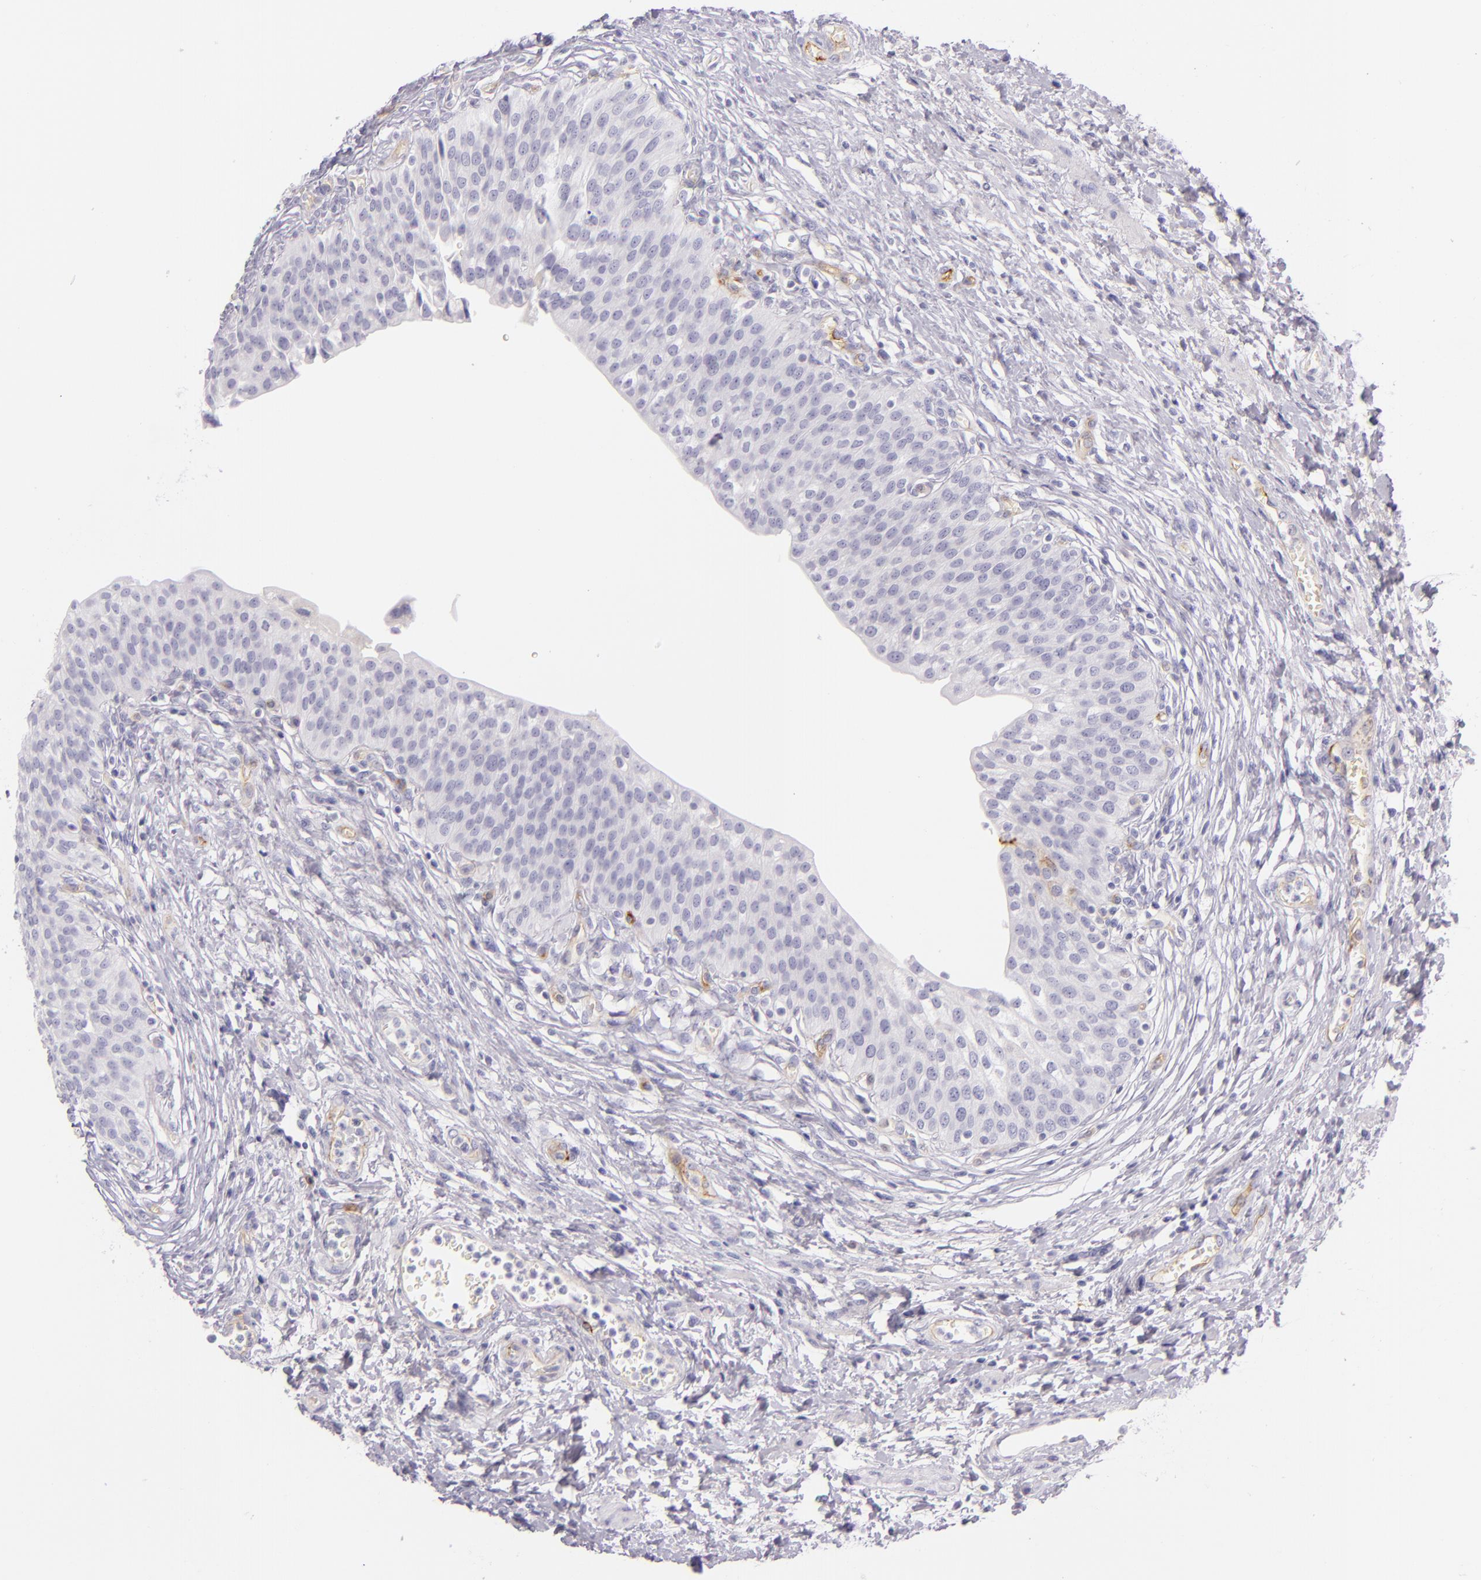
{"staining": {"intensity": "moderate", "quantity": "<25%", "location": "cytoplasmic/membranous"}, "tissue": "urinary bladder", "cell_type": "Urothelial cells", "image_type": "normal", "snomed": [{"axis": "morphology", "description": "Normal tissue, NOS"}, {"axis": "topography", "description": "Smooth muscle"}, {"axis": "topography", "description": "Urinary bladder"}], "caption": "Brown immunohistochemical staining in unremarkable human urinary bladder exhibits moderate cytoplasmic/membranous expression in approximately <25% of urothelial cells.", "gene": "ICAM1", "patient": {"sex": "male", "age": 35}}